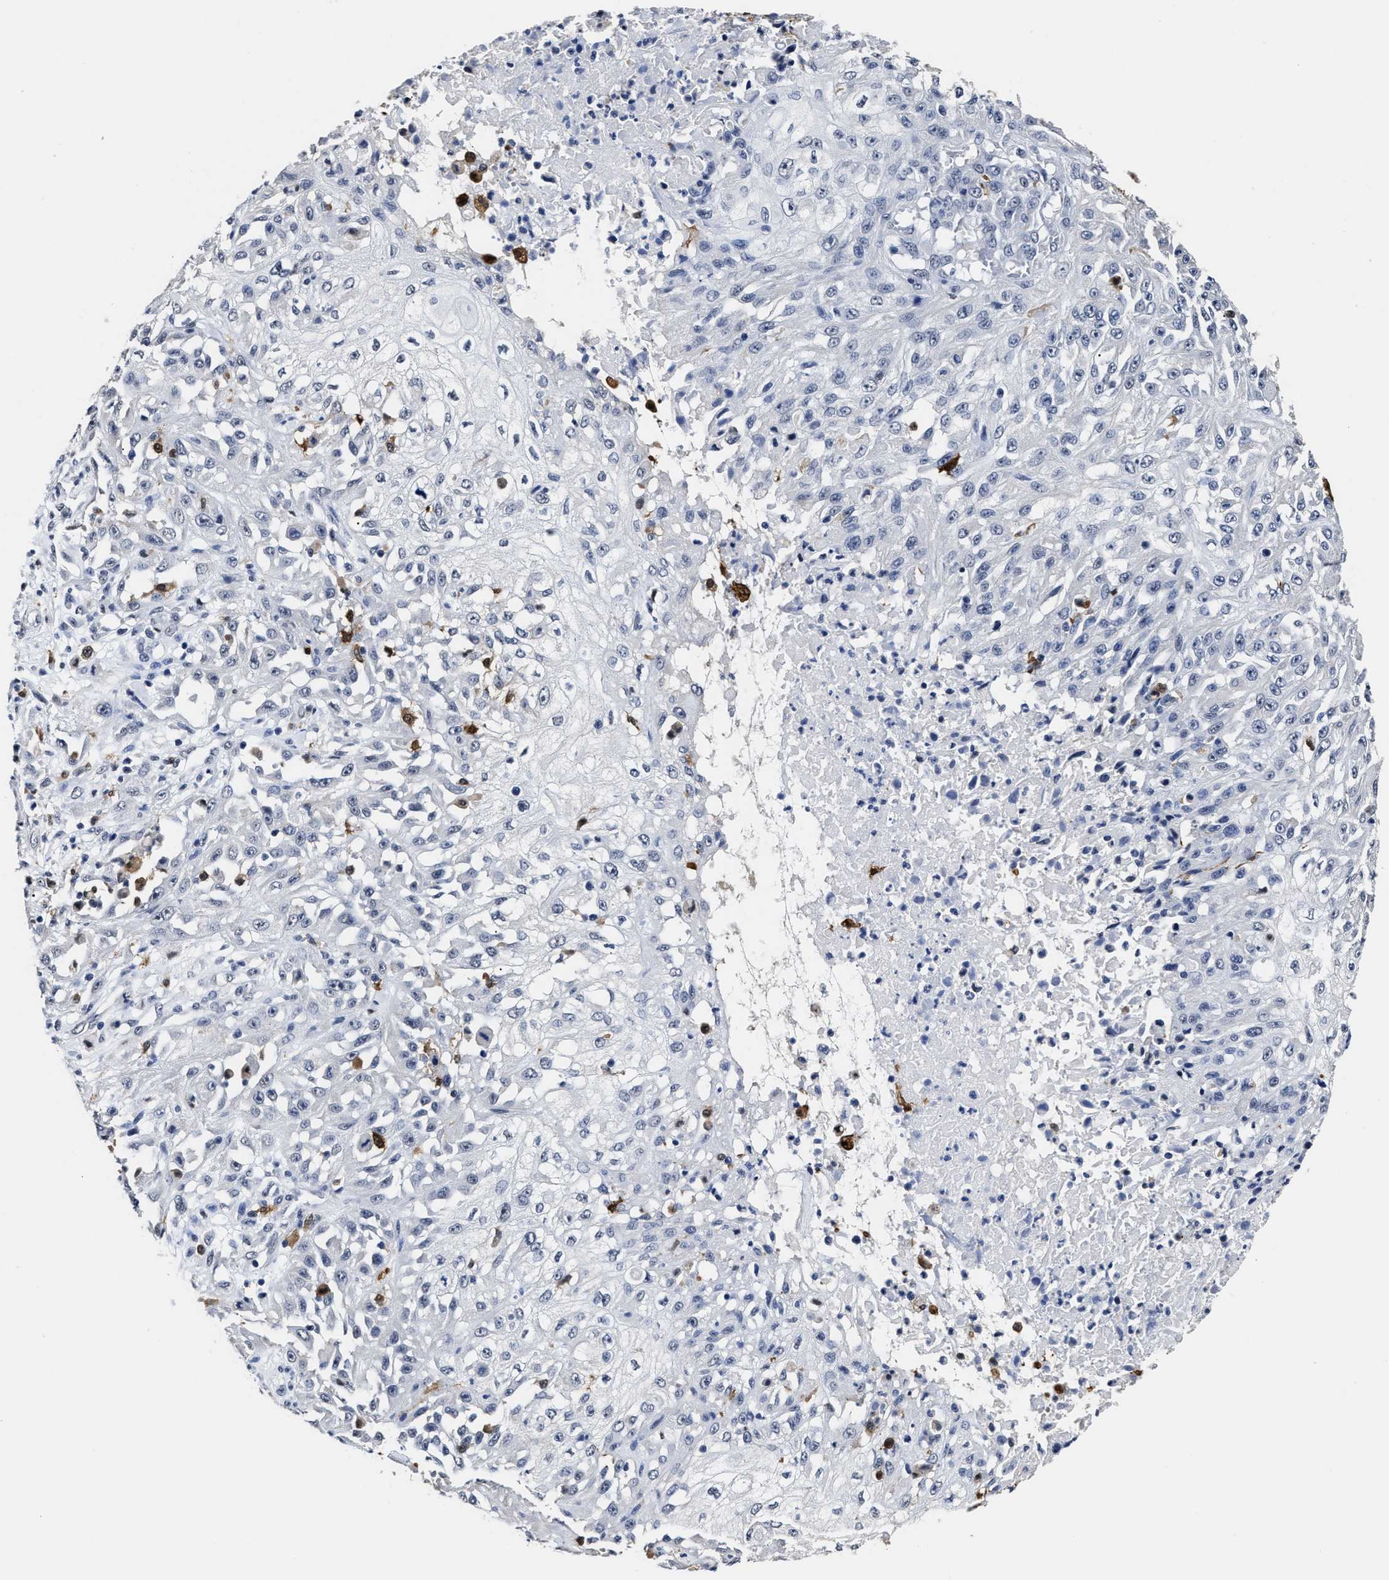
{"staining": {"intensity": "negative", "quantity": "none", "location": "none"}, "tissue": "skin cancer", "cell_type": "Tumor cells", "image_type": "cancer", "snomed": [{"axis": "morphology", "description": "Squamous cell carcinoma, NOS"}, {"axis": "morphology", "description": "Squamous cell carcinoma, metastatic, NOS"}, {"axis": "topography", "description": "Skin"}, {"axis": "topography", "description": "Lymph node"}], "caption": "Immunohistochemistry (IHC) histopathology image of neoplastic tissue: human skin cancer (squamous cell carcinoma) stained with DAB (3,3'-diaminobenzidine) reveals no significant protein expression in tumor cells.", "gene": "PRPF4B", "patient": {"sex": "male", "age": 75}}